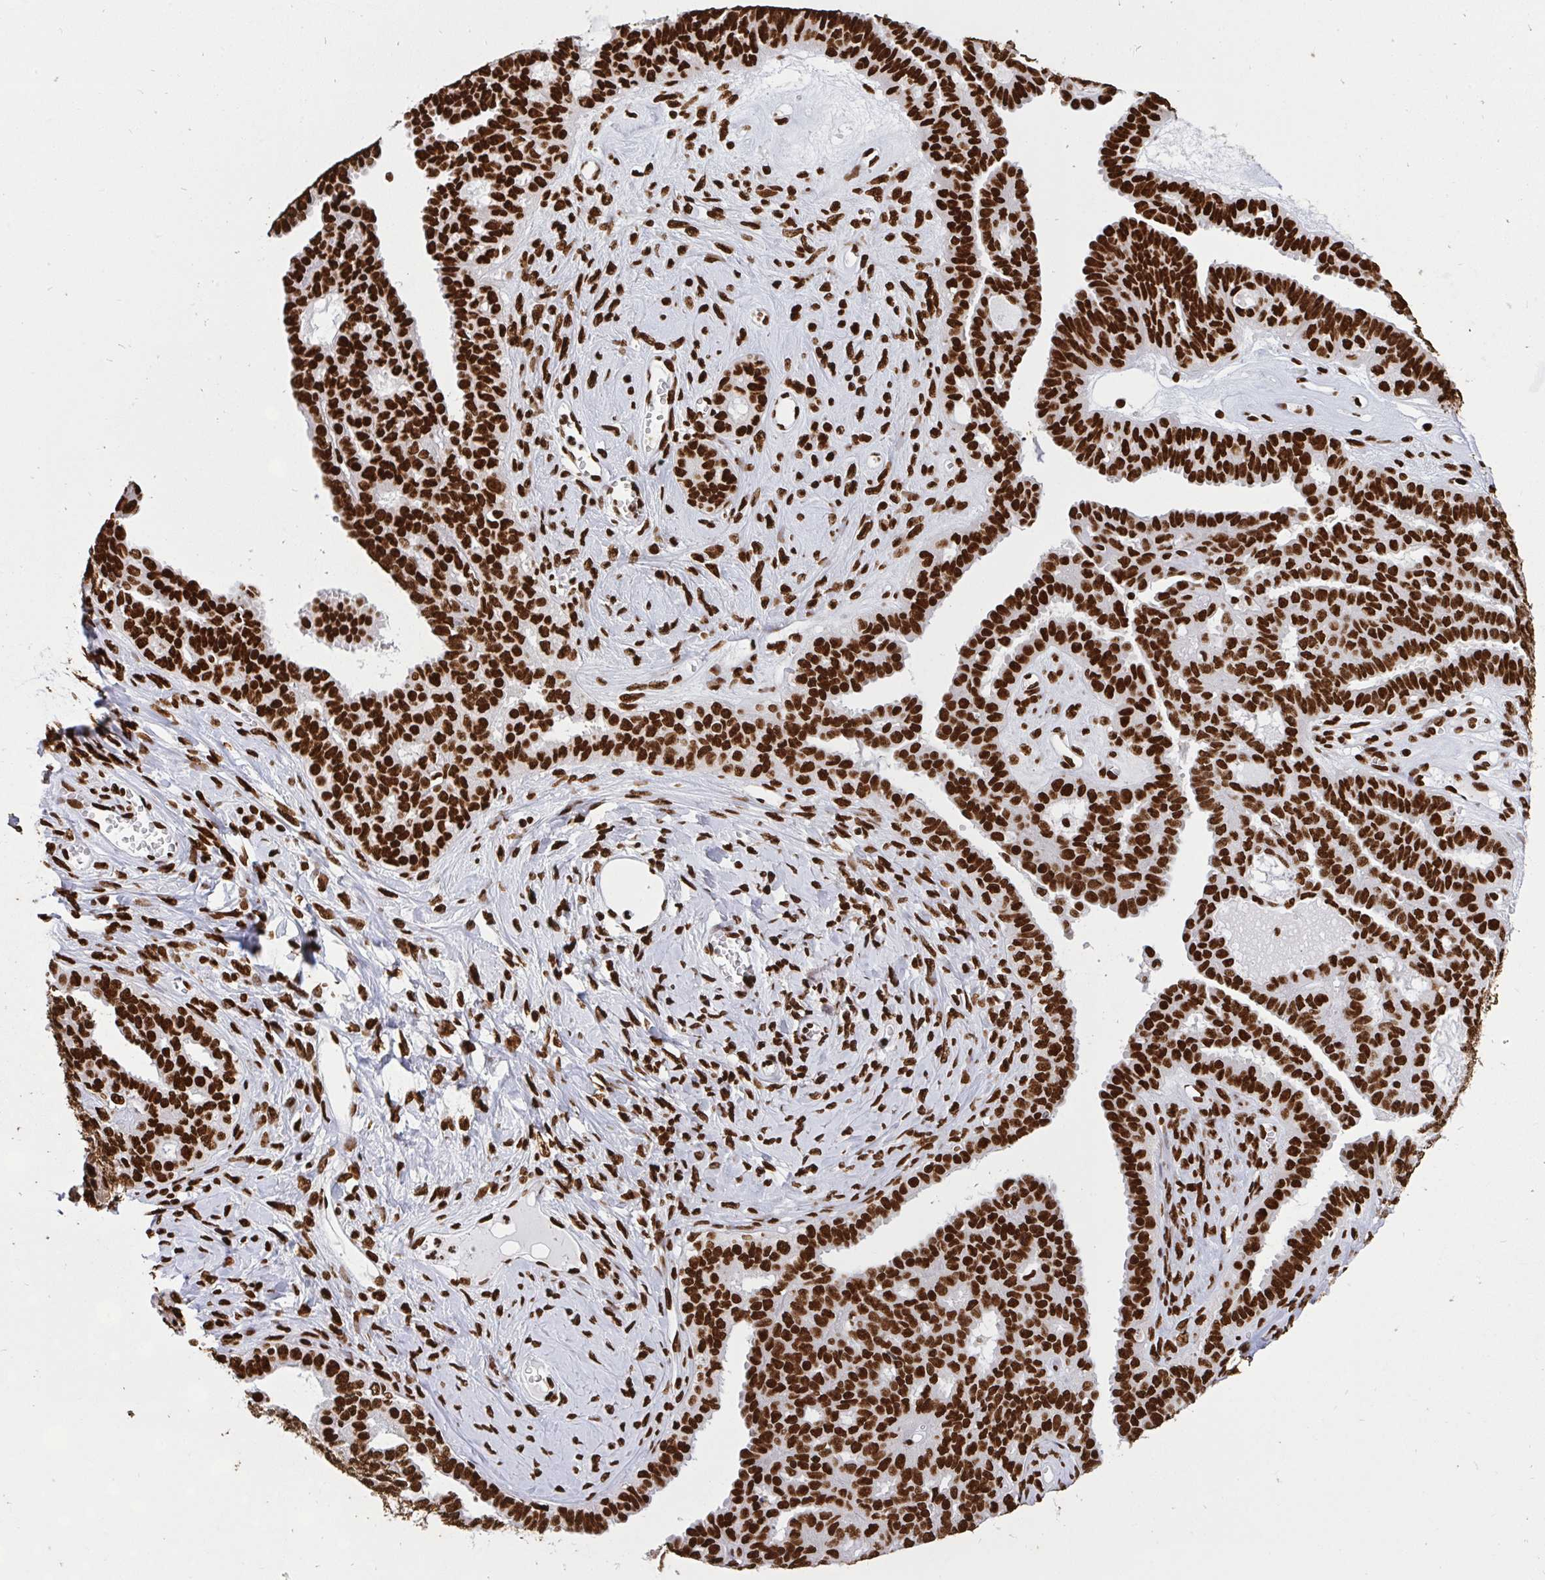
{"staining": {"intensity": "strong", "quantity": ">75%", "location": "nuclear"}, "tissue": "ovarian cancer", "cell_type": "Tumor cells", "image_type": "cancer", "snomed": [{"axis": "morphology", "description": "Cystadenocarcinoma, serous, NOS"}, {"axis": "topography", "description": "Ovary"}], "caption": "Tumor cells display strong nuclear expression in about >75% of cells in serous cystadenocarcinoma (ovarian). The staining was performed using DAB (3,3'-diaminobenzidine), with brown indicating positive protein expression. Nuclei are stained blue with hematoxylin.", "gene": "HNRNPL", "patient": {"sex": "female", "age": 71}}